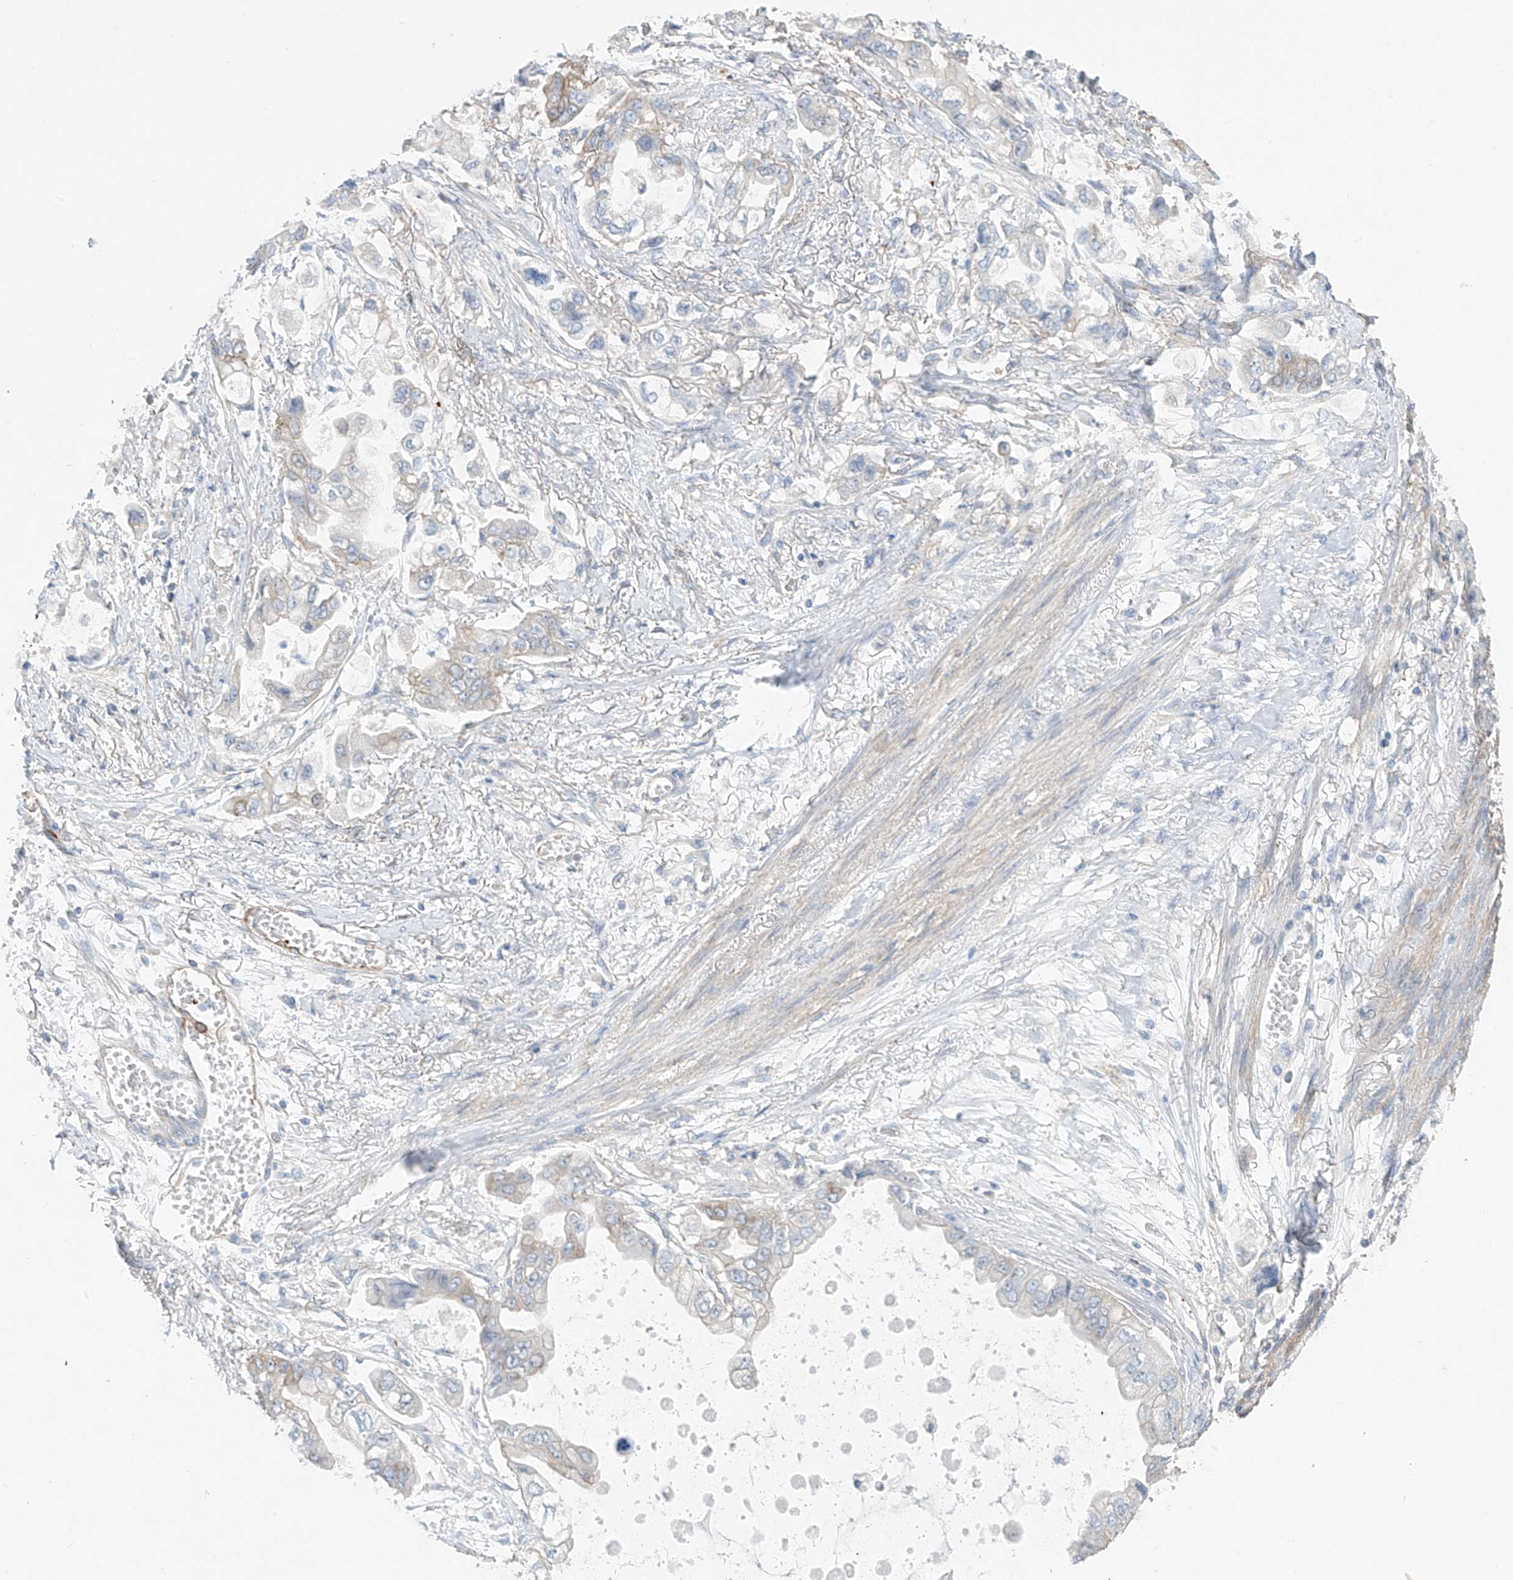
{"staining": {"intensity": "negative", "quantity": "none", "location": "none"}, "tissue": "stomach cancer", "cell_type": "Tumor cells", "image_type": "cancer", "snomed": [{"axis": "morphology", "description": "Adenocarcinoma, NOS"}, {"axis": "topography", "description": "Stomach"}], "caption": "High power microscopy photomicrograph of an IHC micrograph of stomach cancer (adenocarcinoma), revealing no significant staining in tumor cells.", "gene": "ZNF846", "patient": {"sex": "male", "age": 62}}